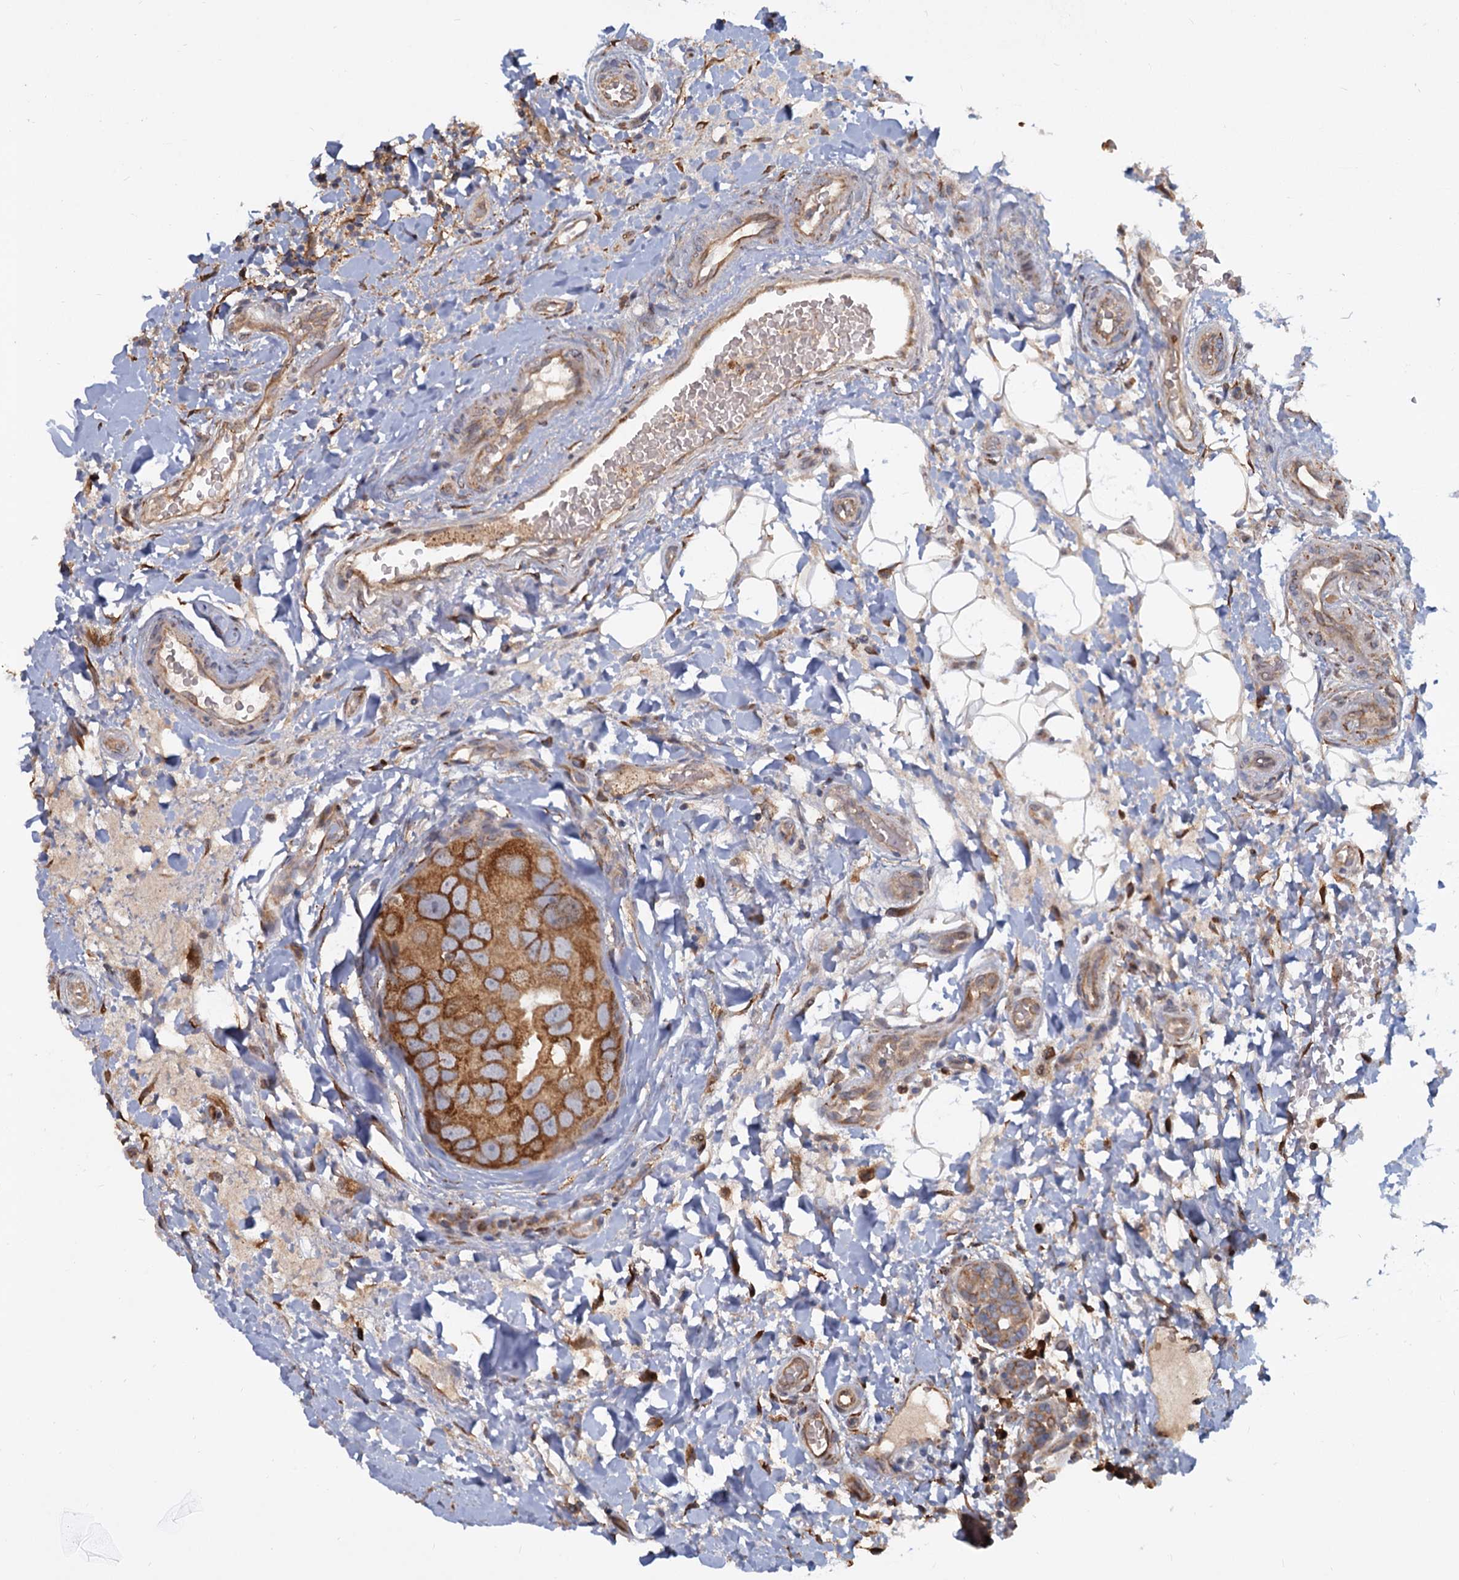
{"staining": {"intensity": "moderate", "quantity": ">75%", "location": "cytoplasmic/membranous"}, "tissue": "breast cancer", "cell_type": "Tumor cells", "image_type": "cancer", "snomed": [{"axis": "morphology", "description": "Normal tissue, NOS"}, {"axis": "morphology", "description": "Duct carcinoma"}, {"axis": "topography", "description": "Breast"}], "caption": "Protein staining shows moderate cytoplasmic/membranous expression in about >75% of tumor cells in breast cancer (intraductal carcinoma).", "gene": "LRRC51", "patient": {"sex": "female", "age": 62}}